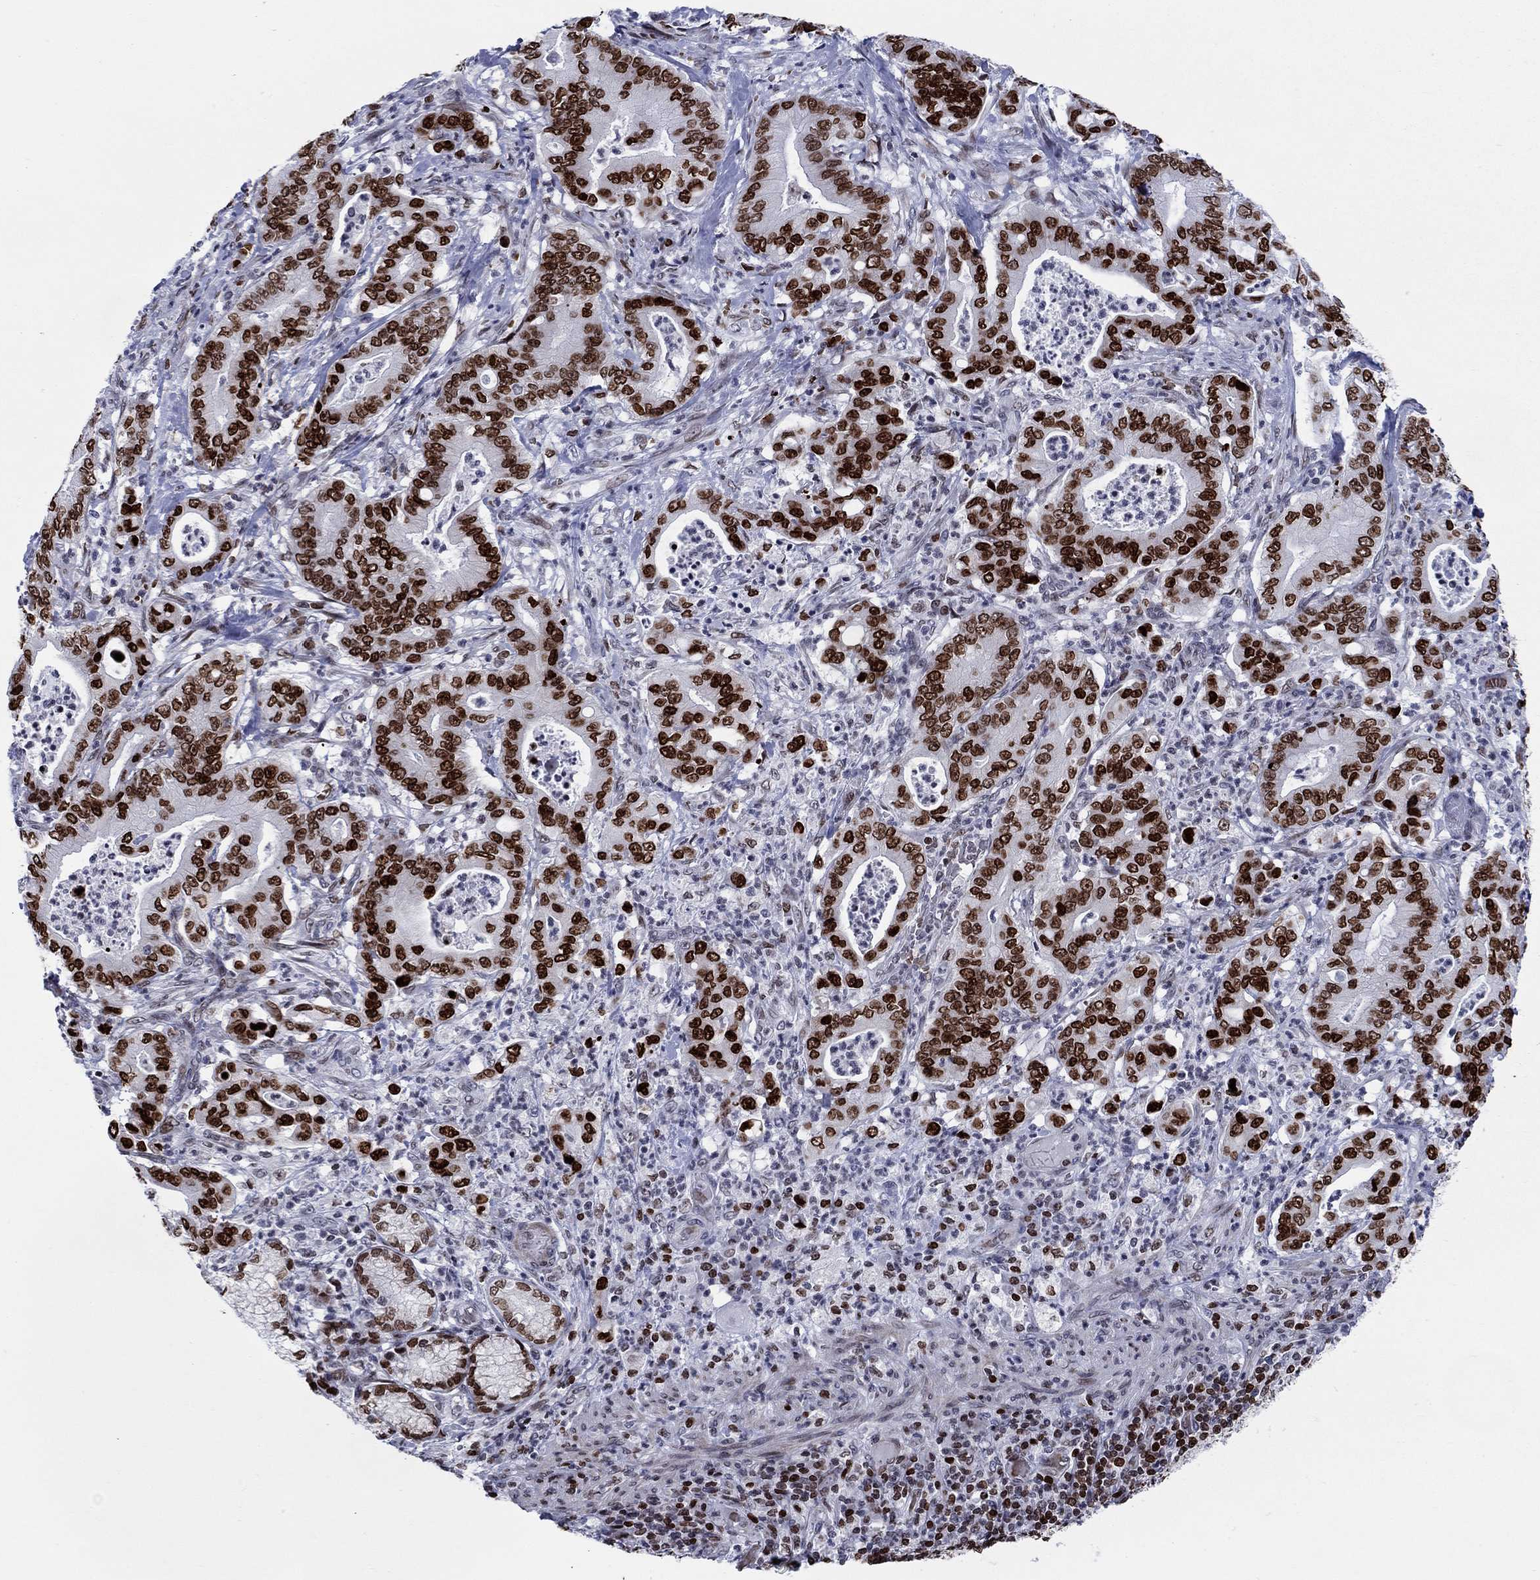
{"staining": {"intensity": "strong", "quantity": ">75%", "location": "nuclear"}, "tissue": "pancreatic cancer", "cell_type": "Tumor cells", "image_type": "cancer", "snomed": [{"axis": "morphology", "description": "Adenocarcinoma, NOS"}, {"axis": "topography", "description": "Pancreas"}], "caption": "Protein staining by immunohistochemistry (IHC) demonstrates strong nuclear staining in approximately >75% of tumor cells in pancreatic cancer.", "gene": "HMGA1", "patient": {"sex": "male", "age": 71}}